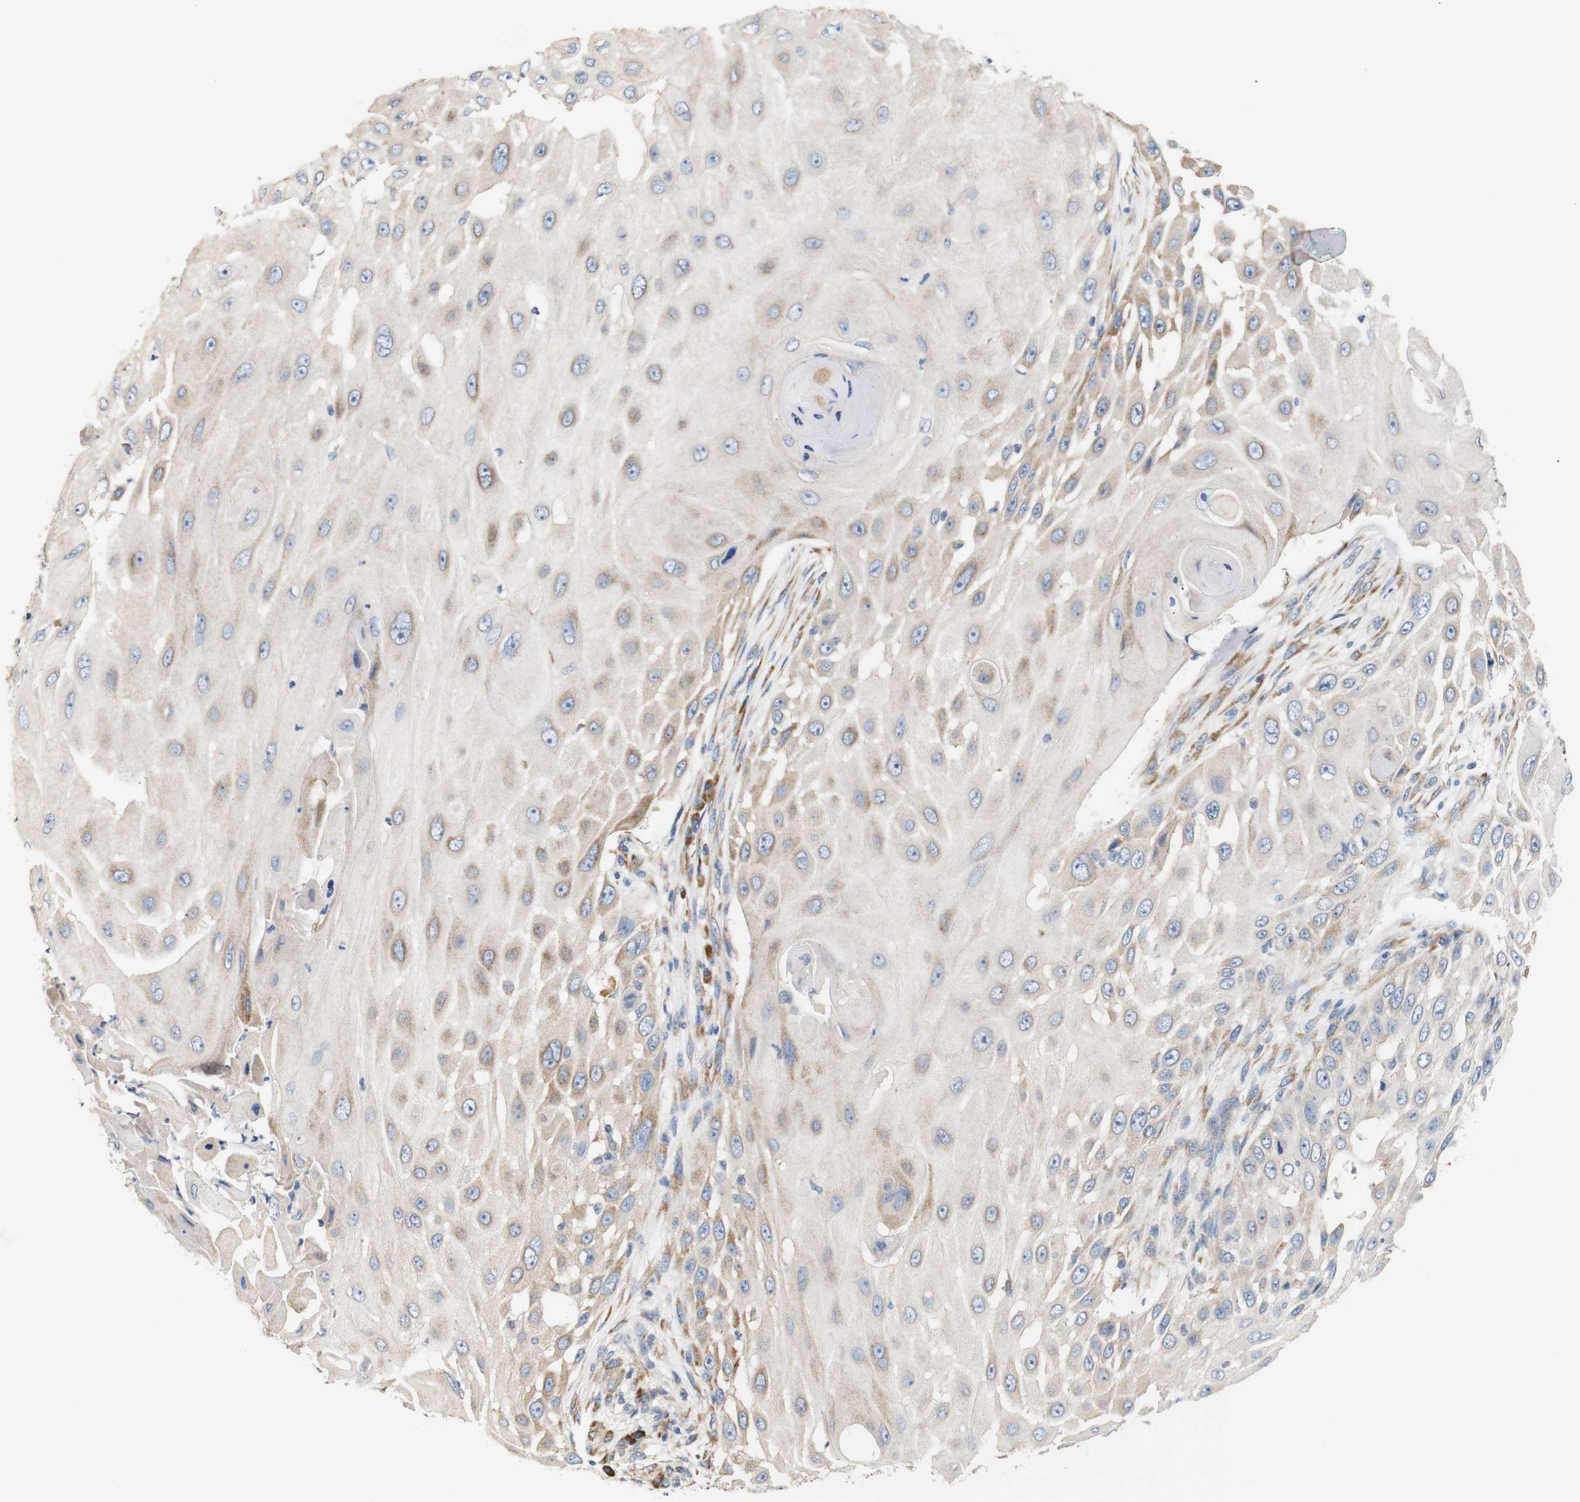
{"staining": {"intensity": "moderate", "quantity": "25%-75%", "location": "cytoplasmic/membranous"}, "tissue": "skin cancer", "cell_type": "Tumor cells", "image_type": "cancer", "snomed": [{"axis": "morphology", "description": "Squamous cell carcinoma, NOS"}, {"axis": "topography", "description": "Skin"}], "caption": "A high-resolution image shows immunohistochemistry (IHC) staining of skin cancer (squamous cell carcinoma), which displays moderate cytoplasmic/membranous expression in approximately 25%-75% of tumor cells.", "gene": "TRIM5", "patient": {"sex": "female", "age": 44}}